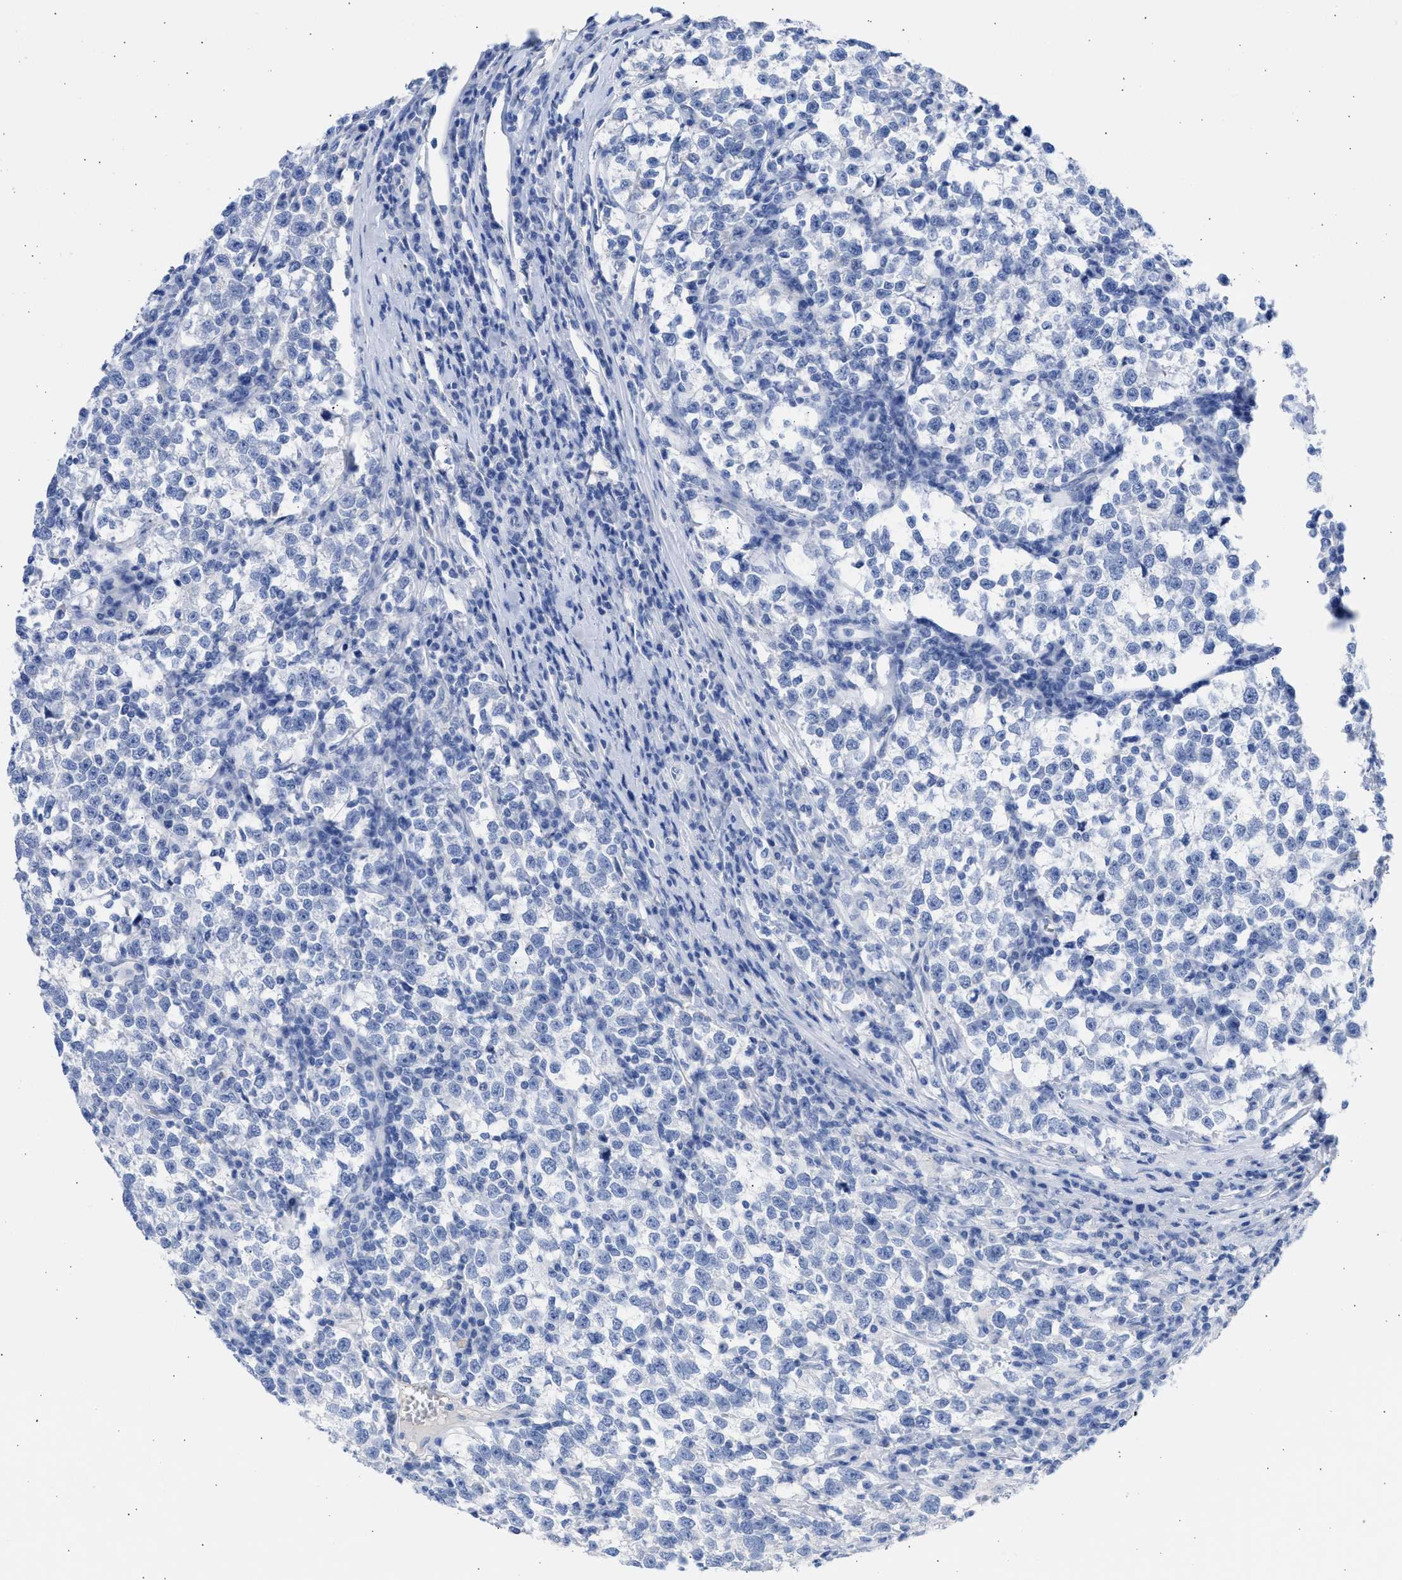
{"staining": {"intensity": "negative", "quantity": "none", "location": "none"}, "tissue": "testis cancer", "cell_type": "Tumor cells", "image_type": "cancer", "snomed": [{"axis": "morphology", "description": "Normal tissue, NOS"}, {"axis": "morphology", "description": "Seminoma, NOS"}, {"axis": "topography", "description": "Testis"}], "caption": "Human testis seminoma stained for a protein using immunohistochemistry demonstrates no expression in tumor cells.", "gene": "RSPH1", "patient": {"sex": "male", "age": 43}}